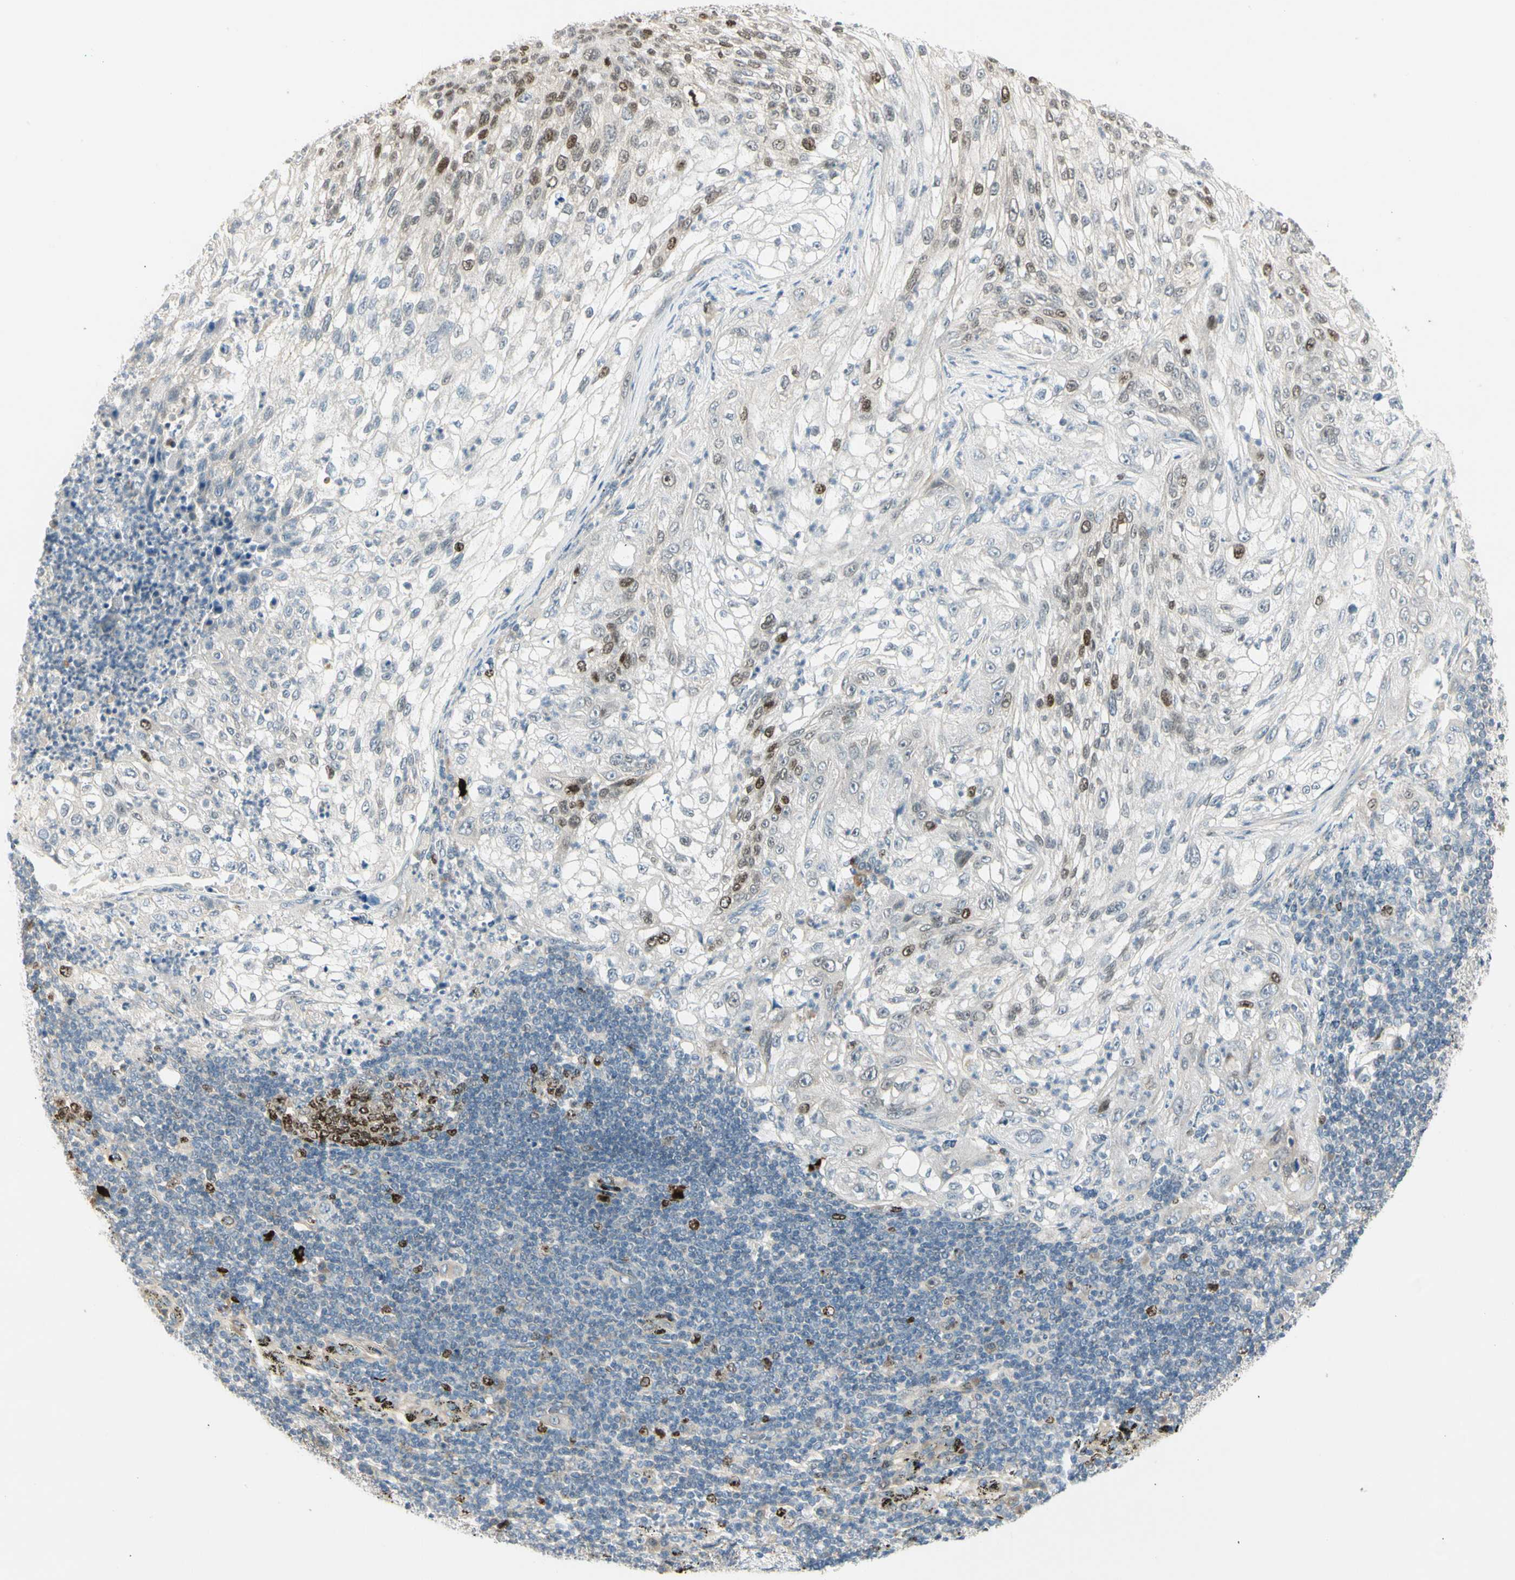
{"staining": {"intensity": "moderate", "quantity": "<25%", "location": "nuclear"}, "tissue": "lung cancer", "cell_type": "Tumor cells", "image_type": "cancer", "snomed": [{"axis": "morphology", "description": "Inflammation, NOS"}, {"axis": "morphology", "description": "Squamous cell carcinoma, NOS"}, {"axis": "topography", "description": "Lymph node"}, {"axis": "topography", "description": "Soft tissue"}, {"axis": "topography", "description": "Lung"}], "caption": "Immunohistochemistry photomicrograph of squamous cell carcinoma (lung) stained for a protein (brown), which exhibits low levels of moderate nuclear expression in about <25% of tumor cells.", "gene": "PITX1", "patient": {"sex": "male", "age": 66}}